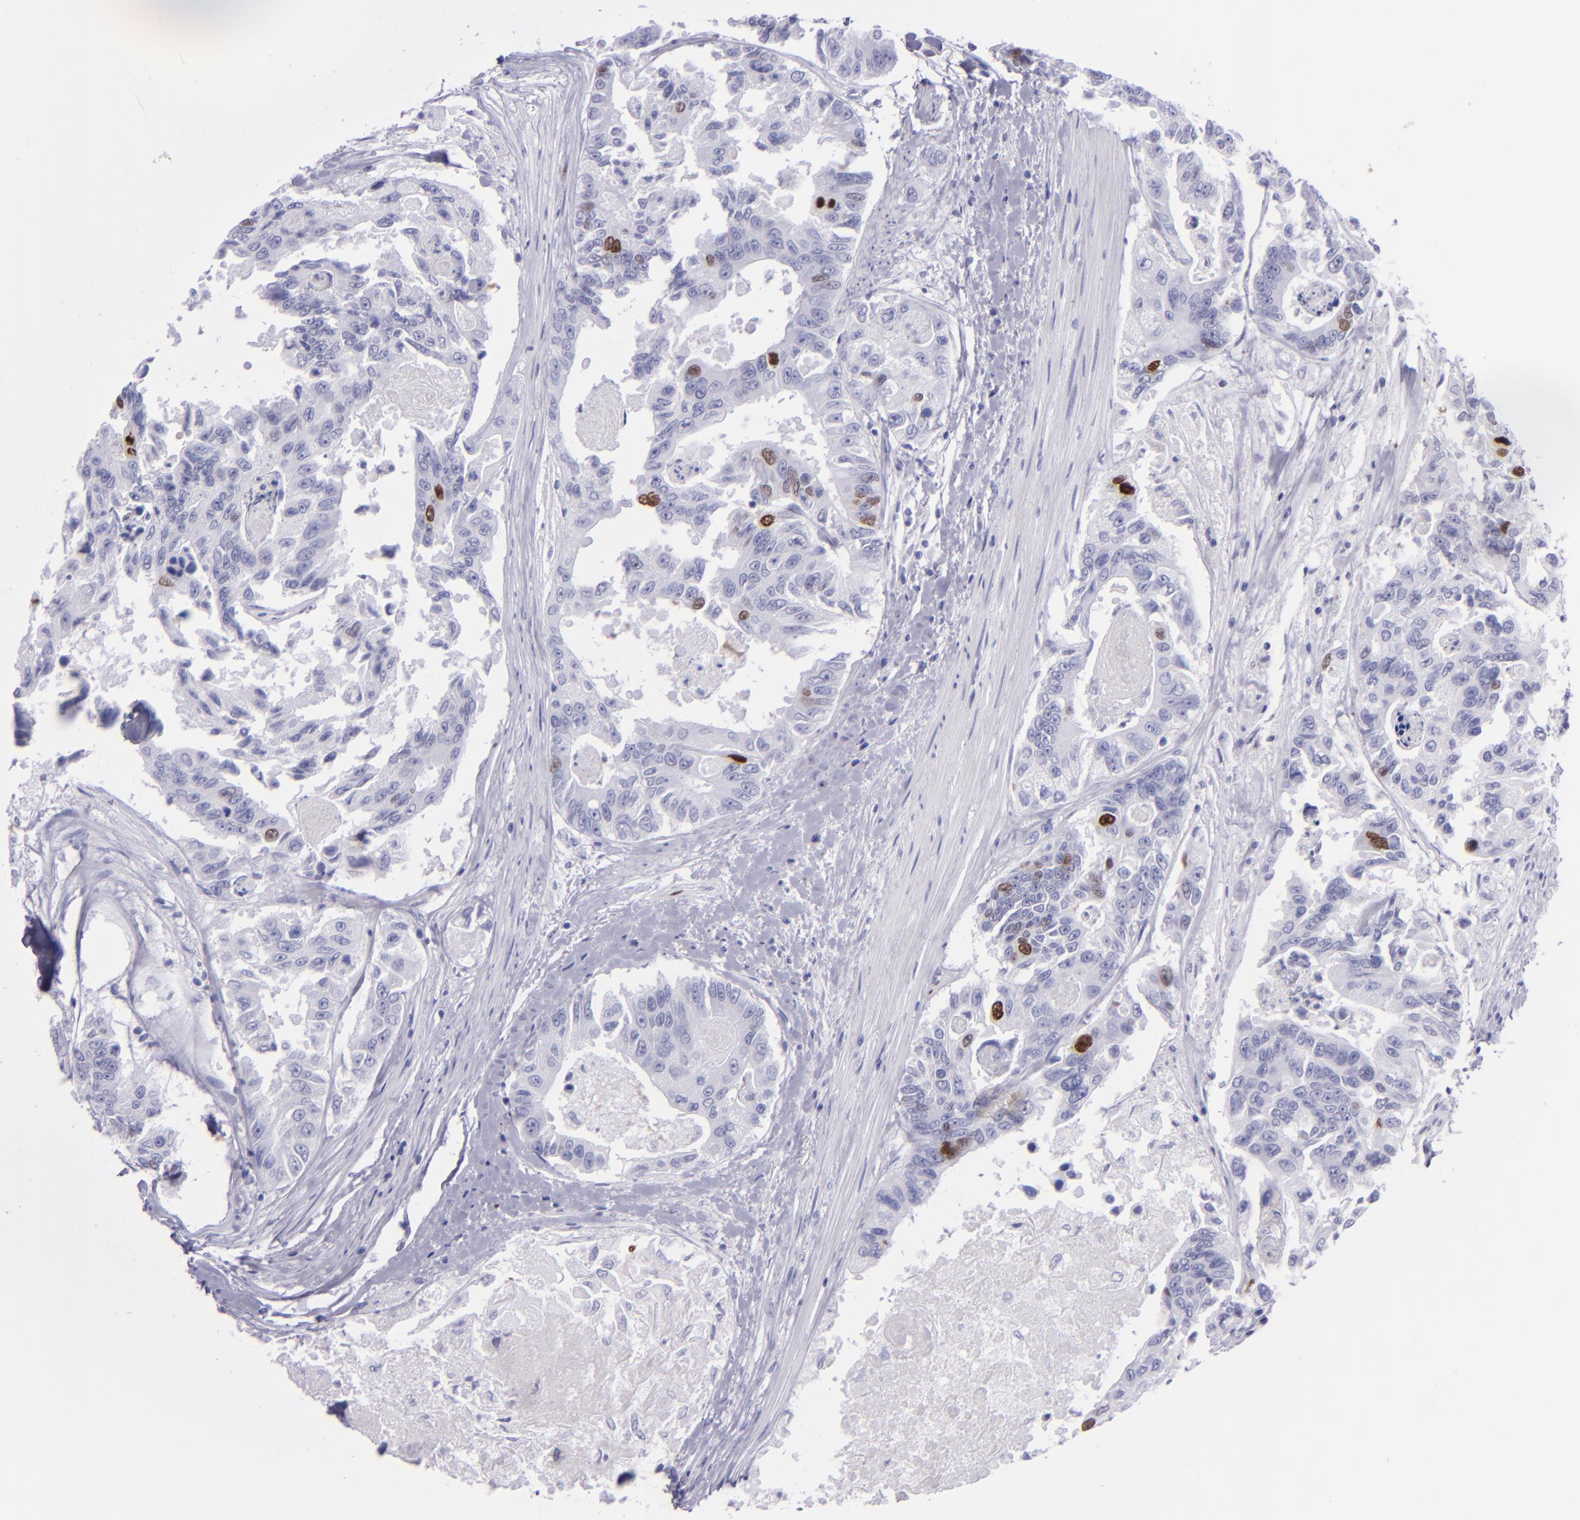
{"staining": {"intensity": "strong", "quantity": "<25%", "location": "nuclear"}, "tissue": "colorectal cancer", "cell_type": "Tumor cells", "image_type": "cancer", "snomed": [{"axis": "morphology", "description": "Adenocarcinoma, NOS"}, {"axis": "topography", "description": "Colon"}], "caption": "IHC of colorectal cancer (adenocarcinoma) shows medium levels of strong nuclear staining in approximately <25% of tumor cells.", "gene": "TOP2A", "patient": {"sex": "female", "age": 86}}